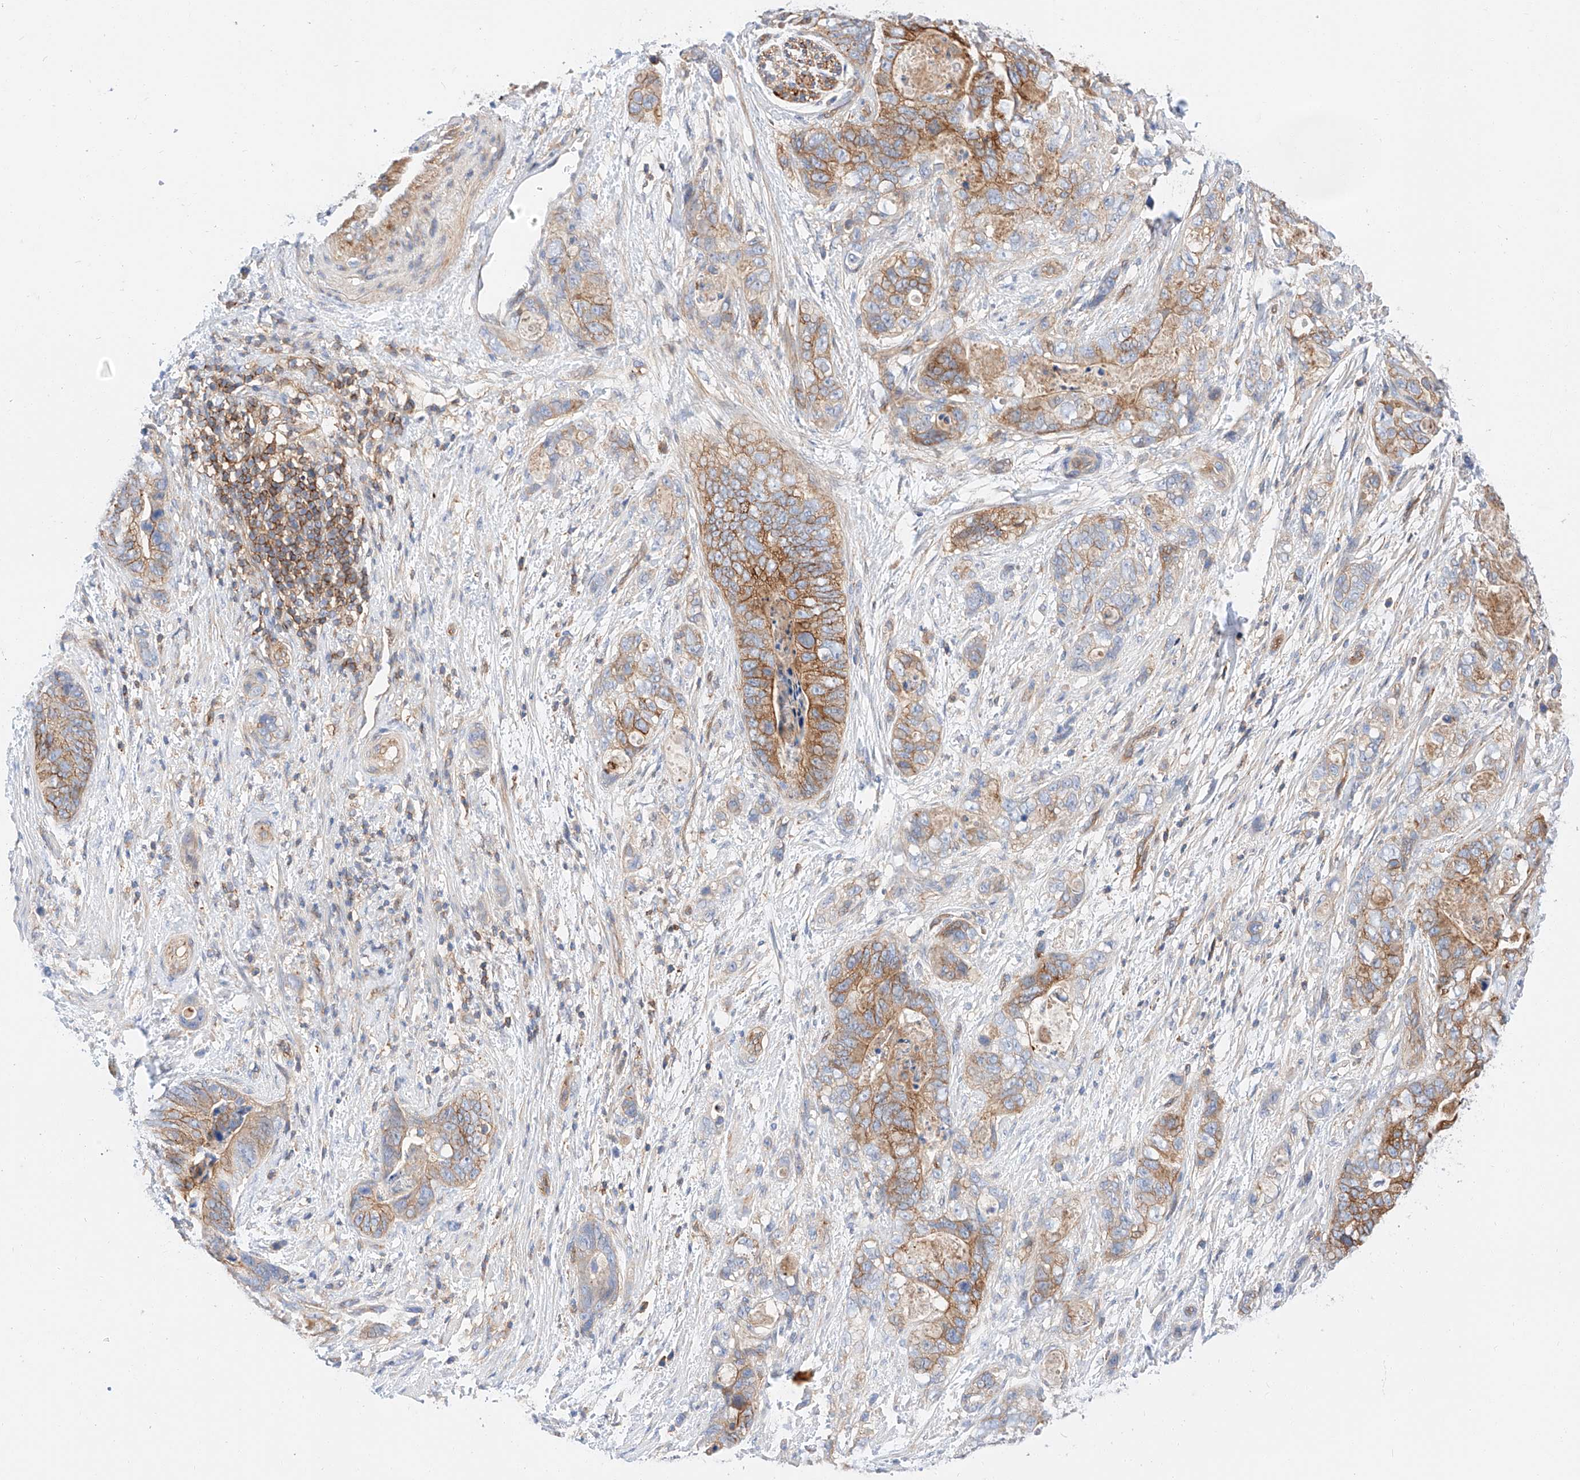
{"staining": {"intensity": "moderate", "quantity": ">75%", "location": "cytoplasmic/membranous"}, "tissue": "stomach cancer", "cell_type": "Tumor cells", "image_type": "cancer", "snomed": [{"axis": "morphology", "description": "Normal tissue, NOS"}, {"axis": "morphology", "description": "Adenocarcinoma, NOS"}, {"axis": "topography", "description": "Stomach"}], "caption": "This is an image of immunohistochemistry staining of stomach cancer, which shows moderate staining in the cytoplasmic/membranous of tumor cells.", "gene": "HAUS4", "patient": {"sex": "female", "age": 89}}